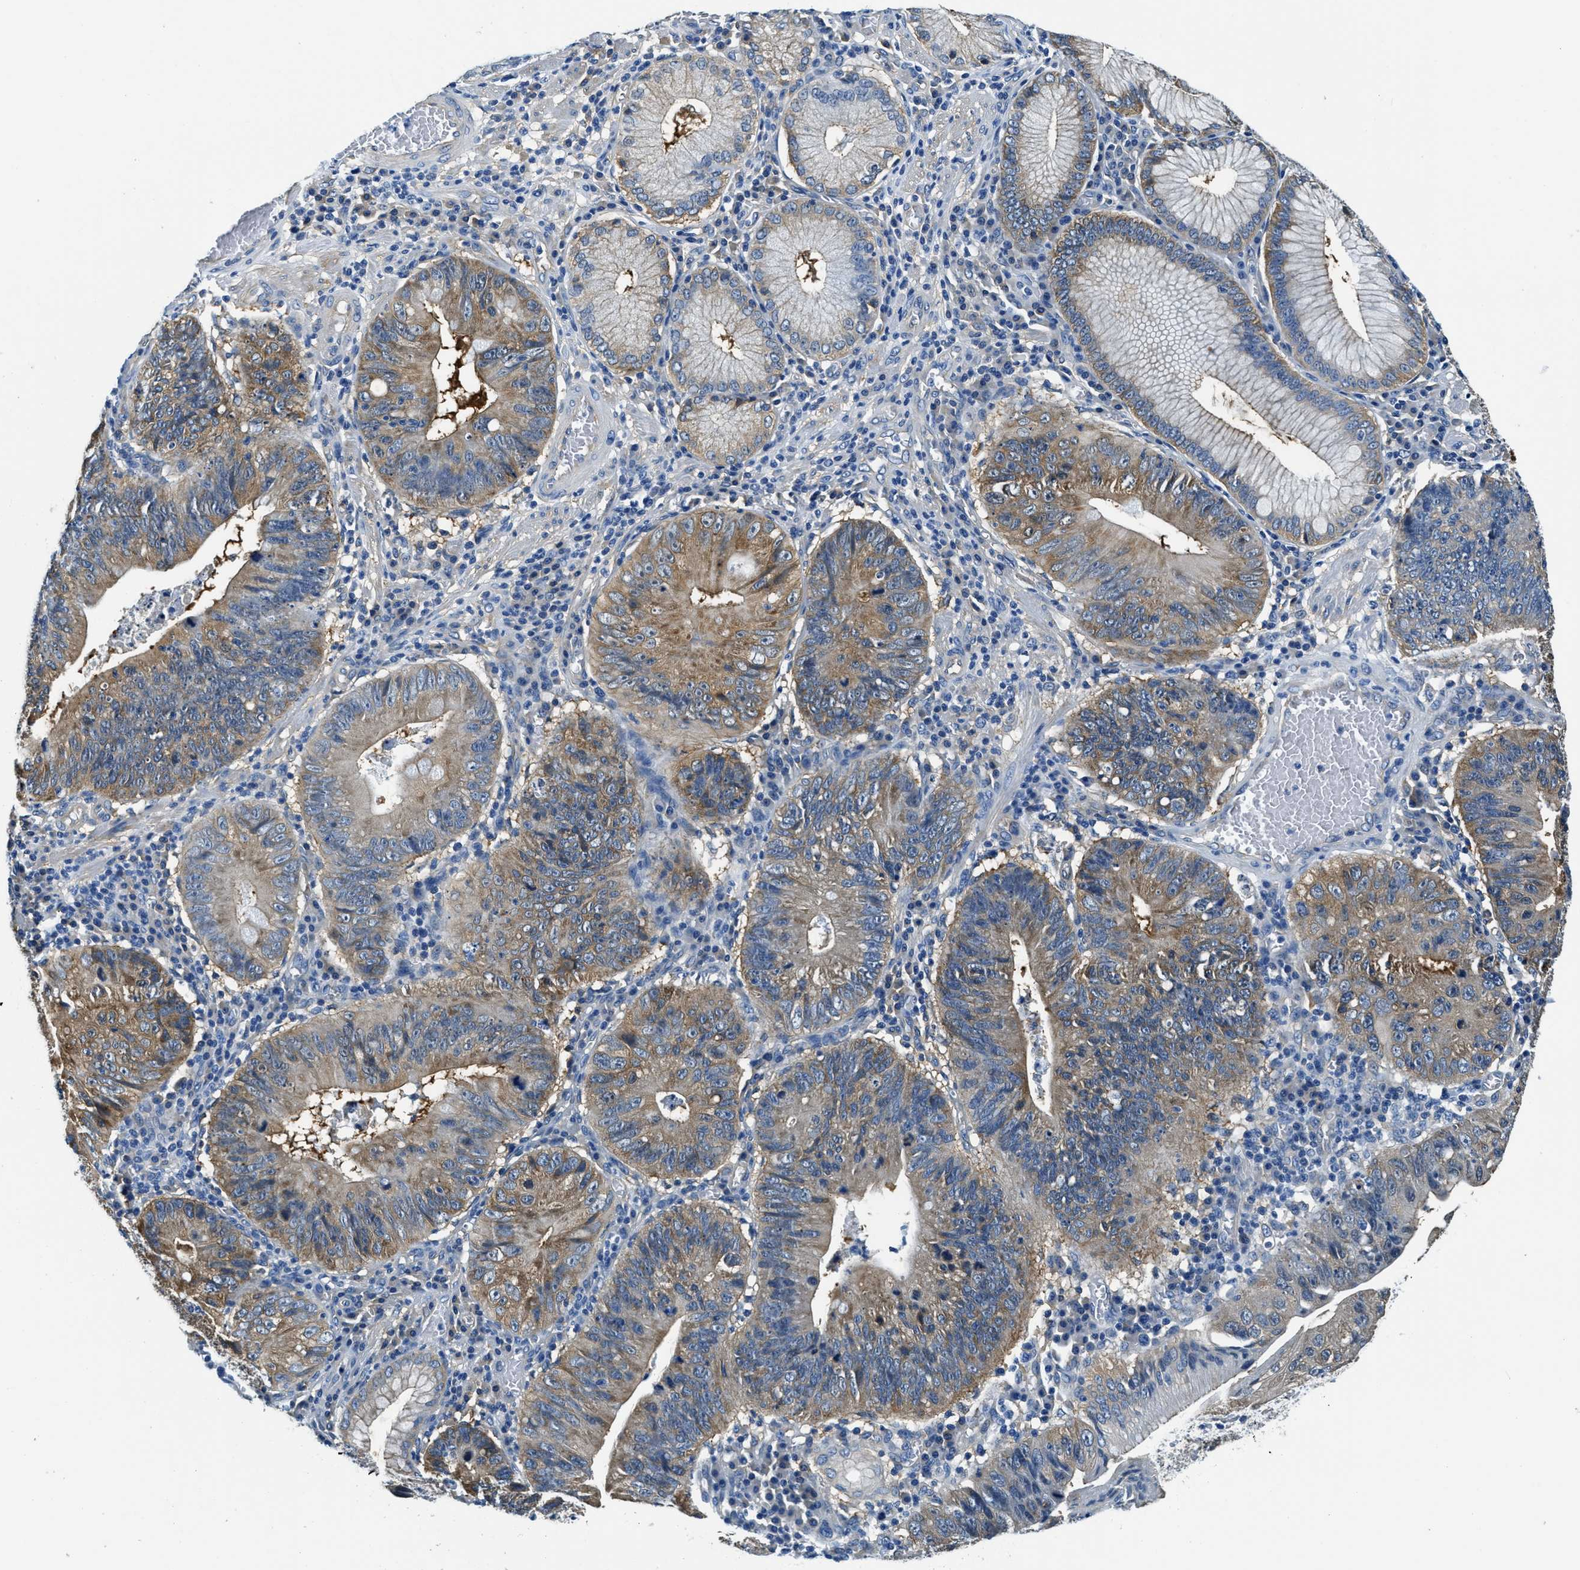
{"staining": {"intensity": "moderate", "quantity": ">75%", "location": "cytoplasmic/membranous"}, "tissue": "stomach cancer", "cell_type": "Tumor cells", "image_type": "cancer", "snomed": [{"axis": "morphology", "description": "Adenocarcinoma, NOS"}, {"axis": "topography", "description": "Stomach"}], "caption": "Stomach cancer (adenocarcinoma) stained with a brown dye exhibits moderate cytoplasmic/membranous positive staining in approximately >75% of tumor cells.", "gene": "TWF1", "patient": {"sex": "male", "age": 59}}